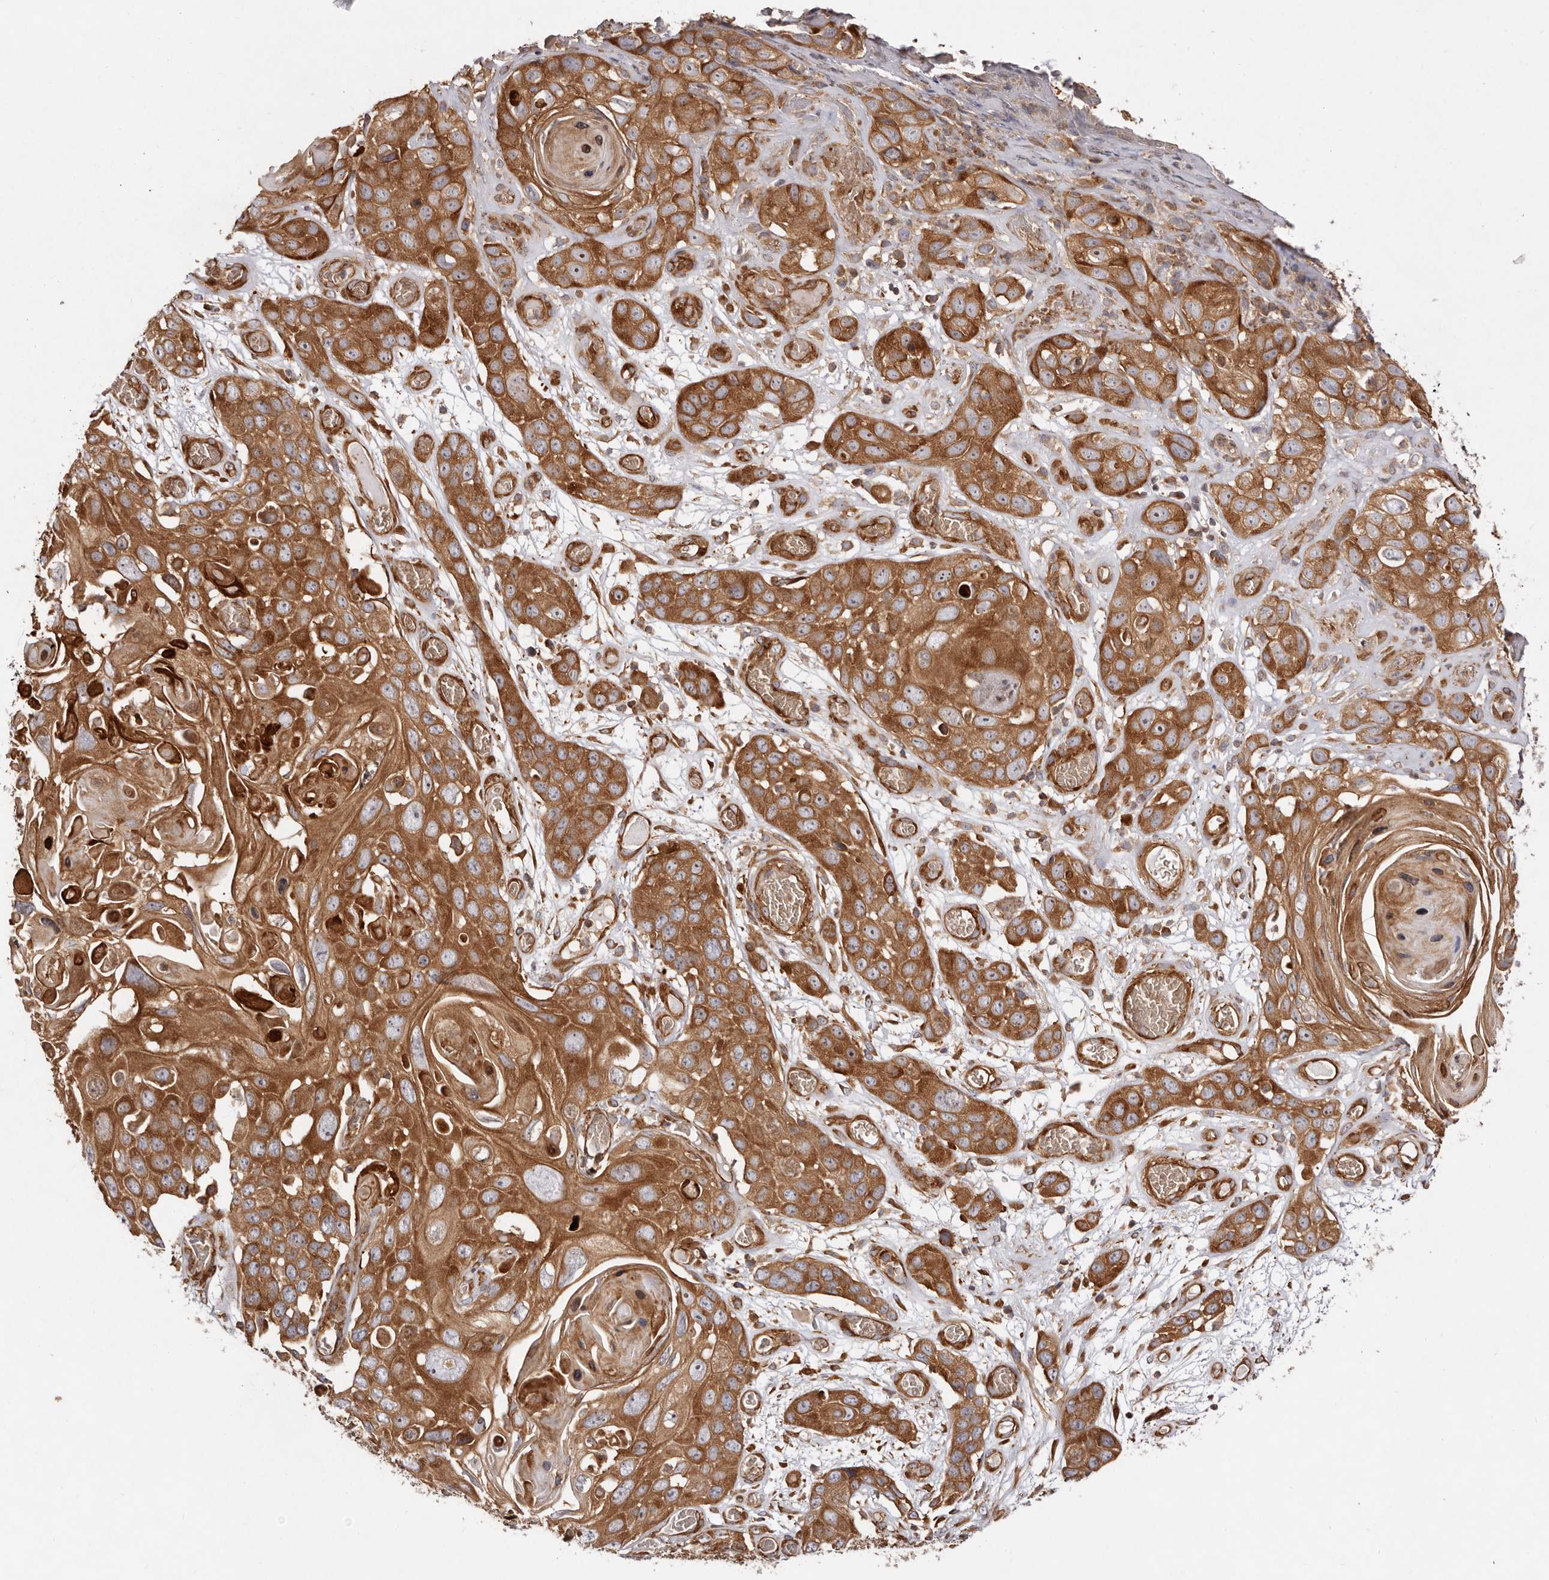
{"staining": {"intensity": "strong", "quantity": ">75%", "location": "cytoplasmic/membranous"}, "tissue": "skin cancer", "cell_type": "Tumor cells", "image_type": "cancer", "snomed": [{"axis": "morphology", "description": "Squamous cell carcinoma, NOS"}, {"axis": "topography", "description": "Skin"}], "caption": "This photomicrograph reveals IHC staining of human skin cancer (squamous cell carcinoma), with high strong cytoplasmic/membranous expression in about >75% of tumor cells.", "gene": "RPS6", "patient": {"sex": "male", "age": 55}}